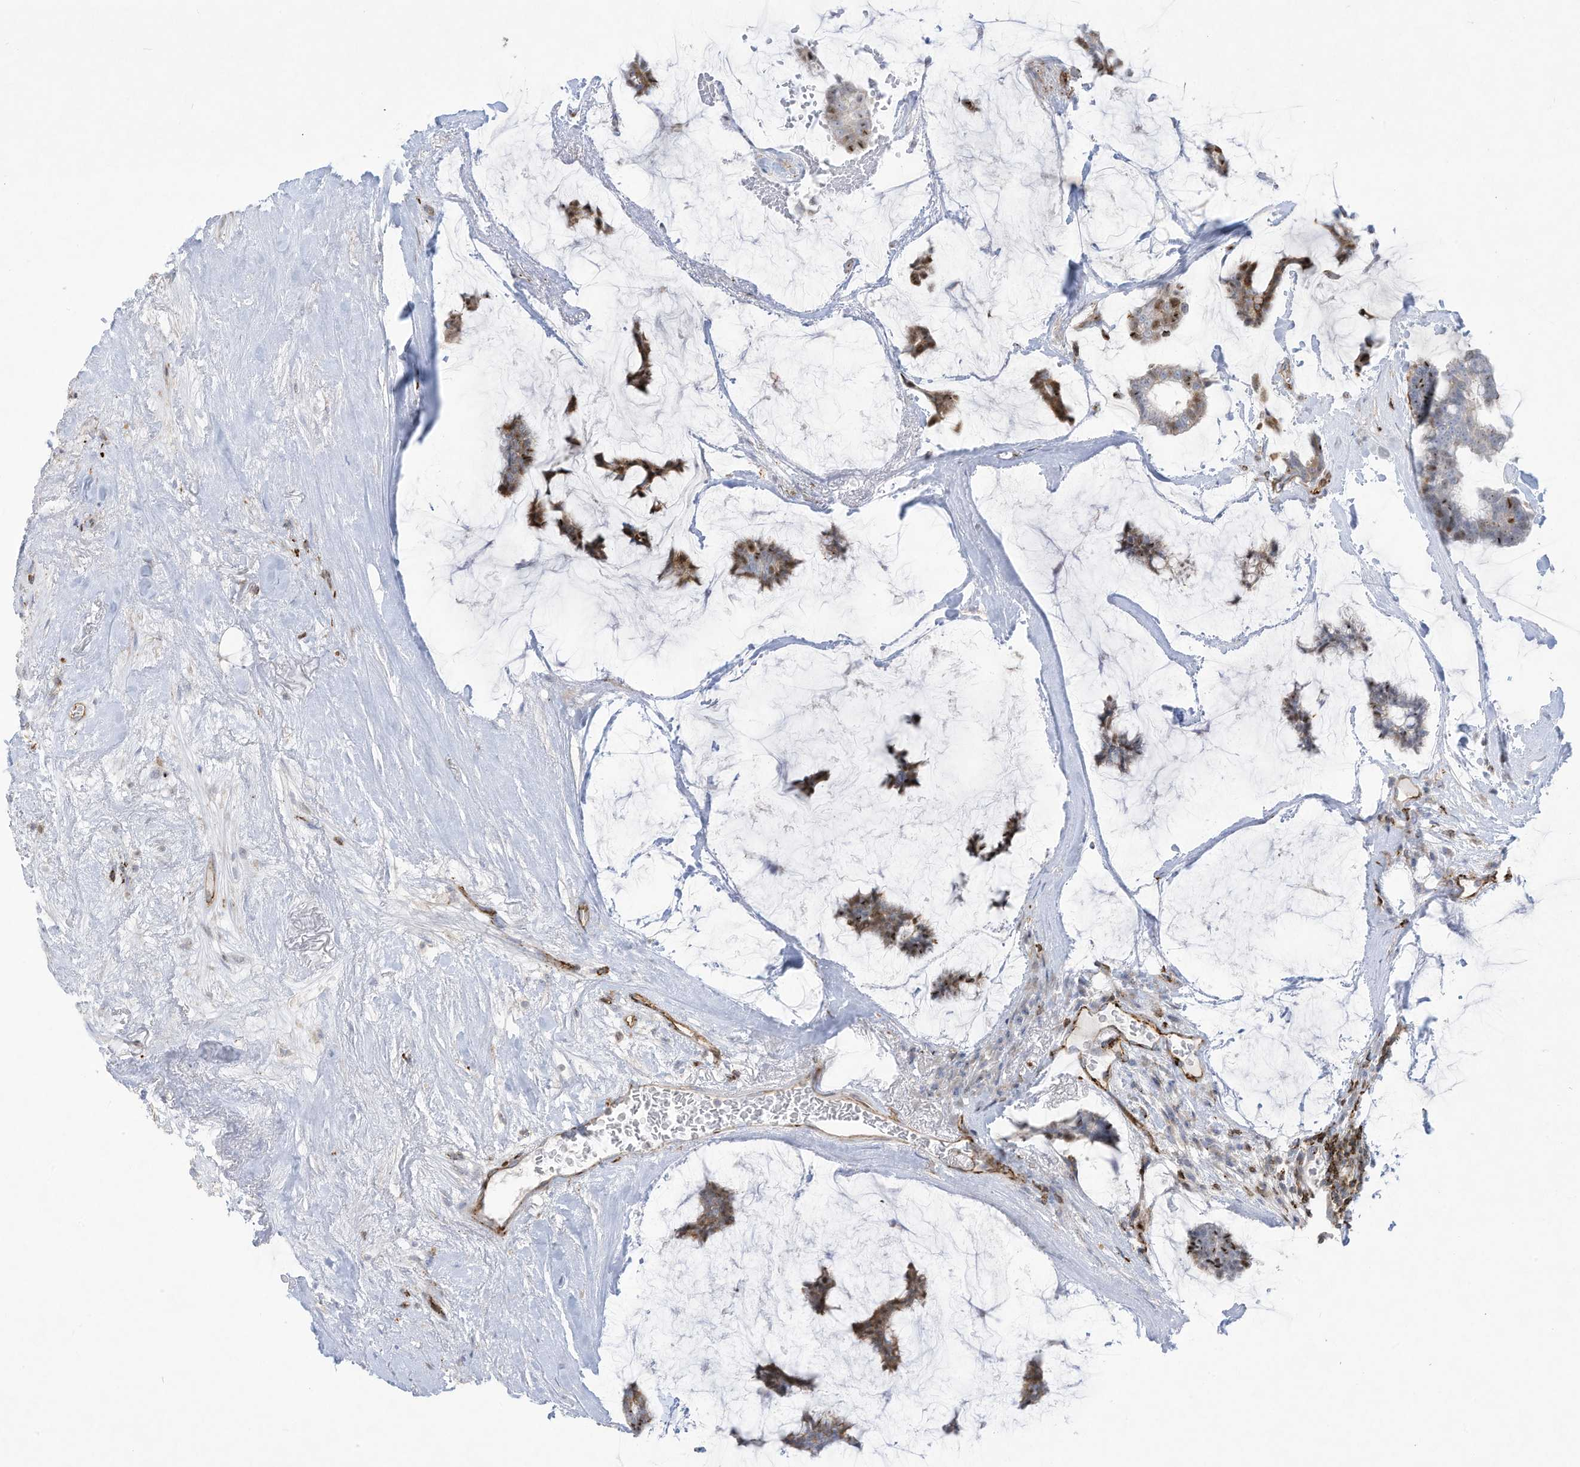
{"staining": {"intensity": "moderate", "quantity": "25%-75%", "location": "cytoplasmic/membranous"}, "tissue": "breast cancer", "cell_type": "Tumor cells", "image_type": "cancer", "snomed": [{"axis": "morphology", "description": "Duct carcinoma"}, {"axis": "topography", "description": "Breast"}], "caption": "High-magnification brightfield microscopy of breast cancer (invasive ductal carcinoma) stained with DAB (3,3'-diaminobenzidine) (brown) and counterstained with hematoxylin (blue). tumor cells exhibit moderate cytoplasmic/membranous staining is appreciated in about25%-75% of cells.", "gene": "THNSL2", "patient": {"sex": "female", "age": 93}}